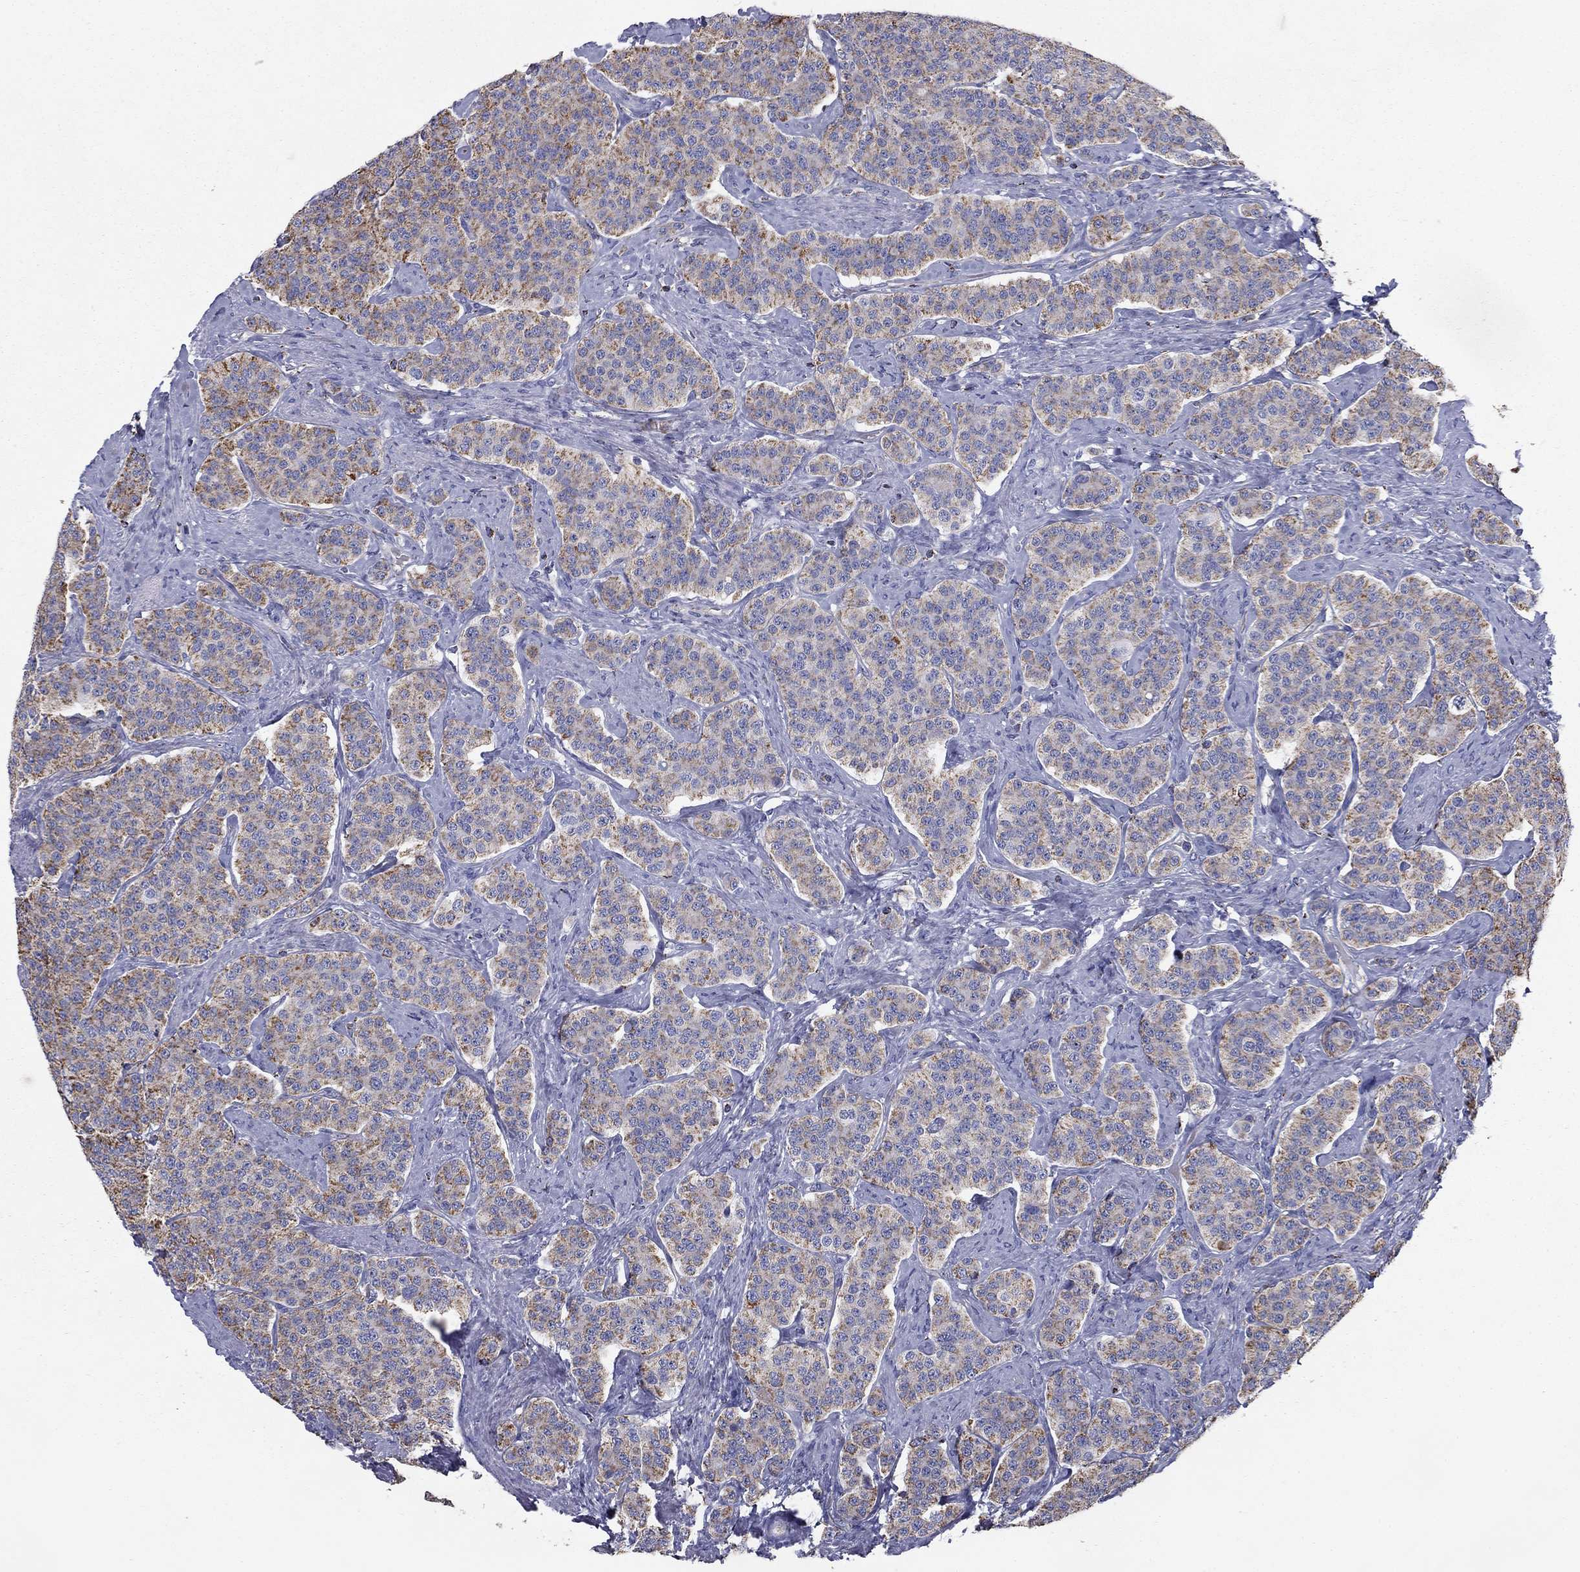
{"staining": {"intensity": "moderate", "quantity": ">75%", "location": "cytoplasmic/membranous"}, "tissue": "carcinoid", "cell_type": "Tumor cells", "image_type": "cancer", "snomed": [{"axis": "morphology", "description": "Carcinoid, malignant, NOS"}, {"axis": "topography", "description": "Small intestine"}], "caption": "A high-resolution histopathology image shows immunohistochemistry (IHC) staining of malignant carcinoid, which shows moderate cytoplasmic/membranous expression in about >75% of tumor cells. (IHC, brightfield microscopy, high magnification).", "gene": "NDUFA4L2", "patient": {"sex": "female", "age": 58}}